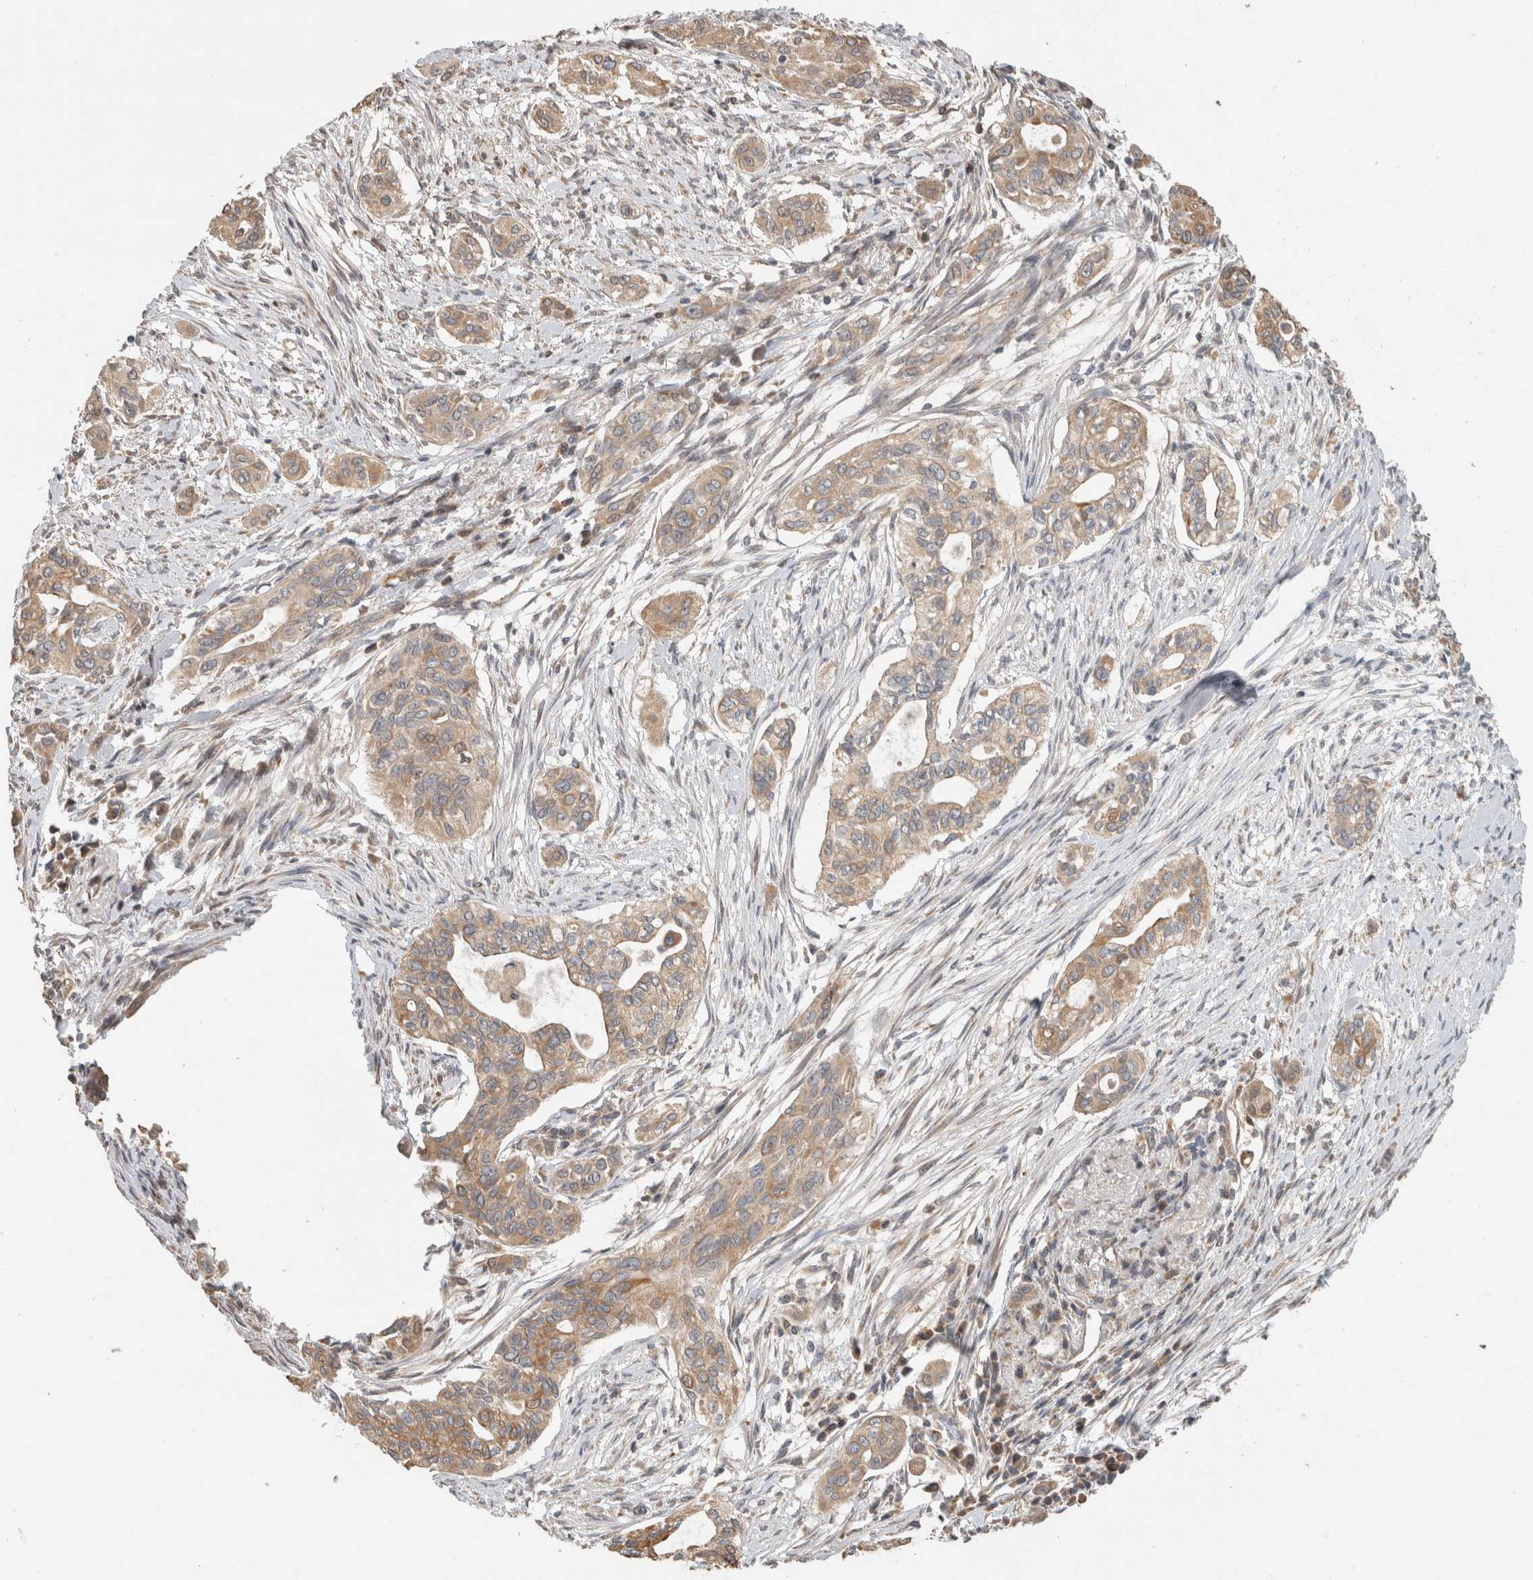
{"staining": {"intensity": "moderate", "quantity": ">75%", "location": "cytoplasmic/membranous"}, "tissue": "pancreatic cancer", "cell_type": "Tumor cells", "image_type": "cancer", "snomed": [{"axis": "morphology", "description": "Adenocarcinoma, NOS"}, {"axis": "topography", "description": "Pancreas"}], "caption": "A brown stain labels moderate cytoplasmic/membranous expression of a protein in human adenocarcinoma (pancreatic) tumor cells.", "gene": "GINS4", "patient": {"sex": "female", "age": 60}}